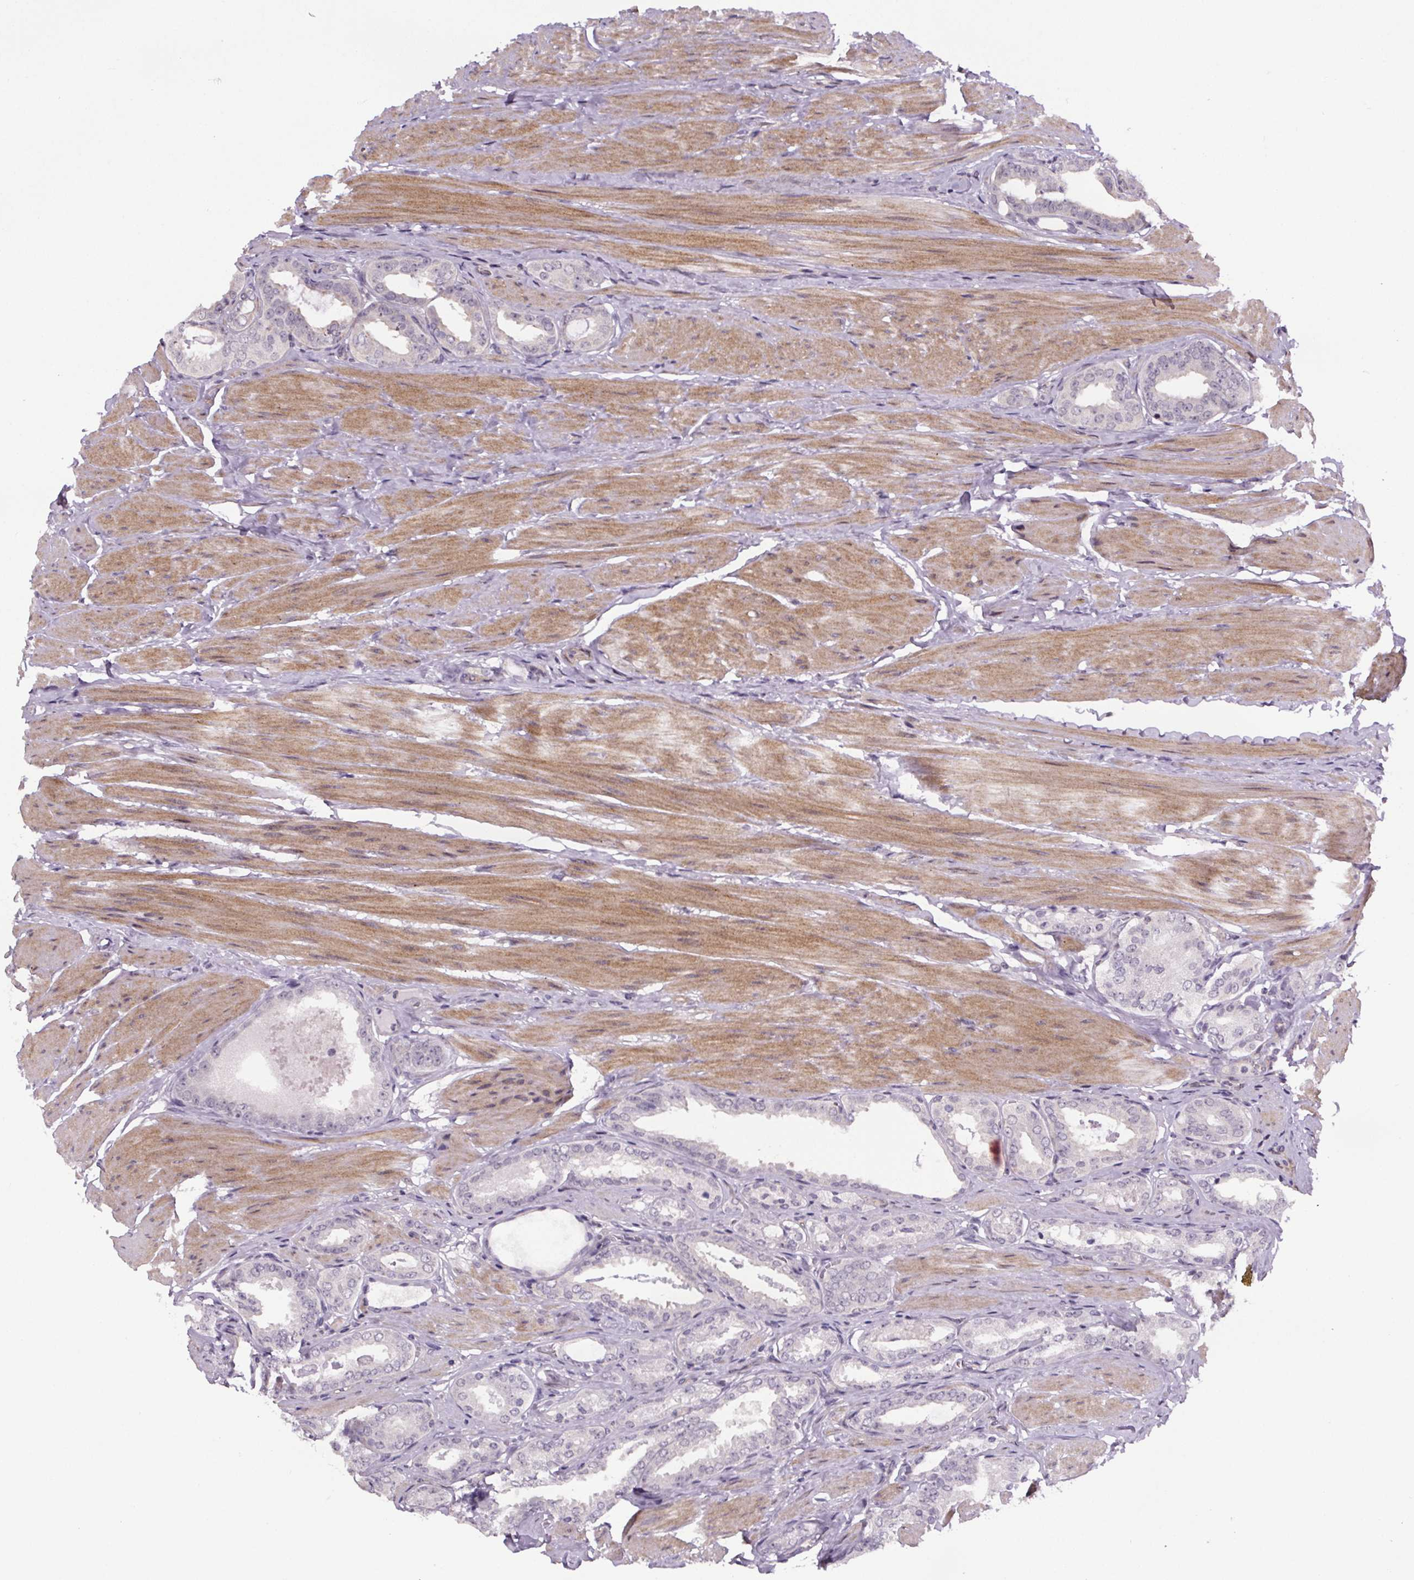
{"staining": {"intensity": "negative", "quantity": "none", "location": "none"}, "tissue": "prostate cancer", "cell_type": "Tumor cells", "image_type": "cancer", "snomed": [{"axis": "morphology", "description": "Adenocarcinoma, High grade"}, {"axis": "topography", "description": "Prostate"}], "caption": "Photomicrograph shows no significant protein staining in tumor cells of prostate cancer (high-grade adenocarcinoma).", "gene": "TTC12", "patient": {"sex": "male", "age": 63}}